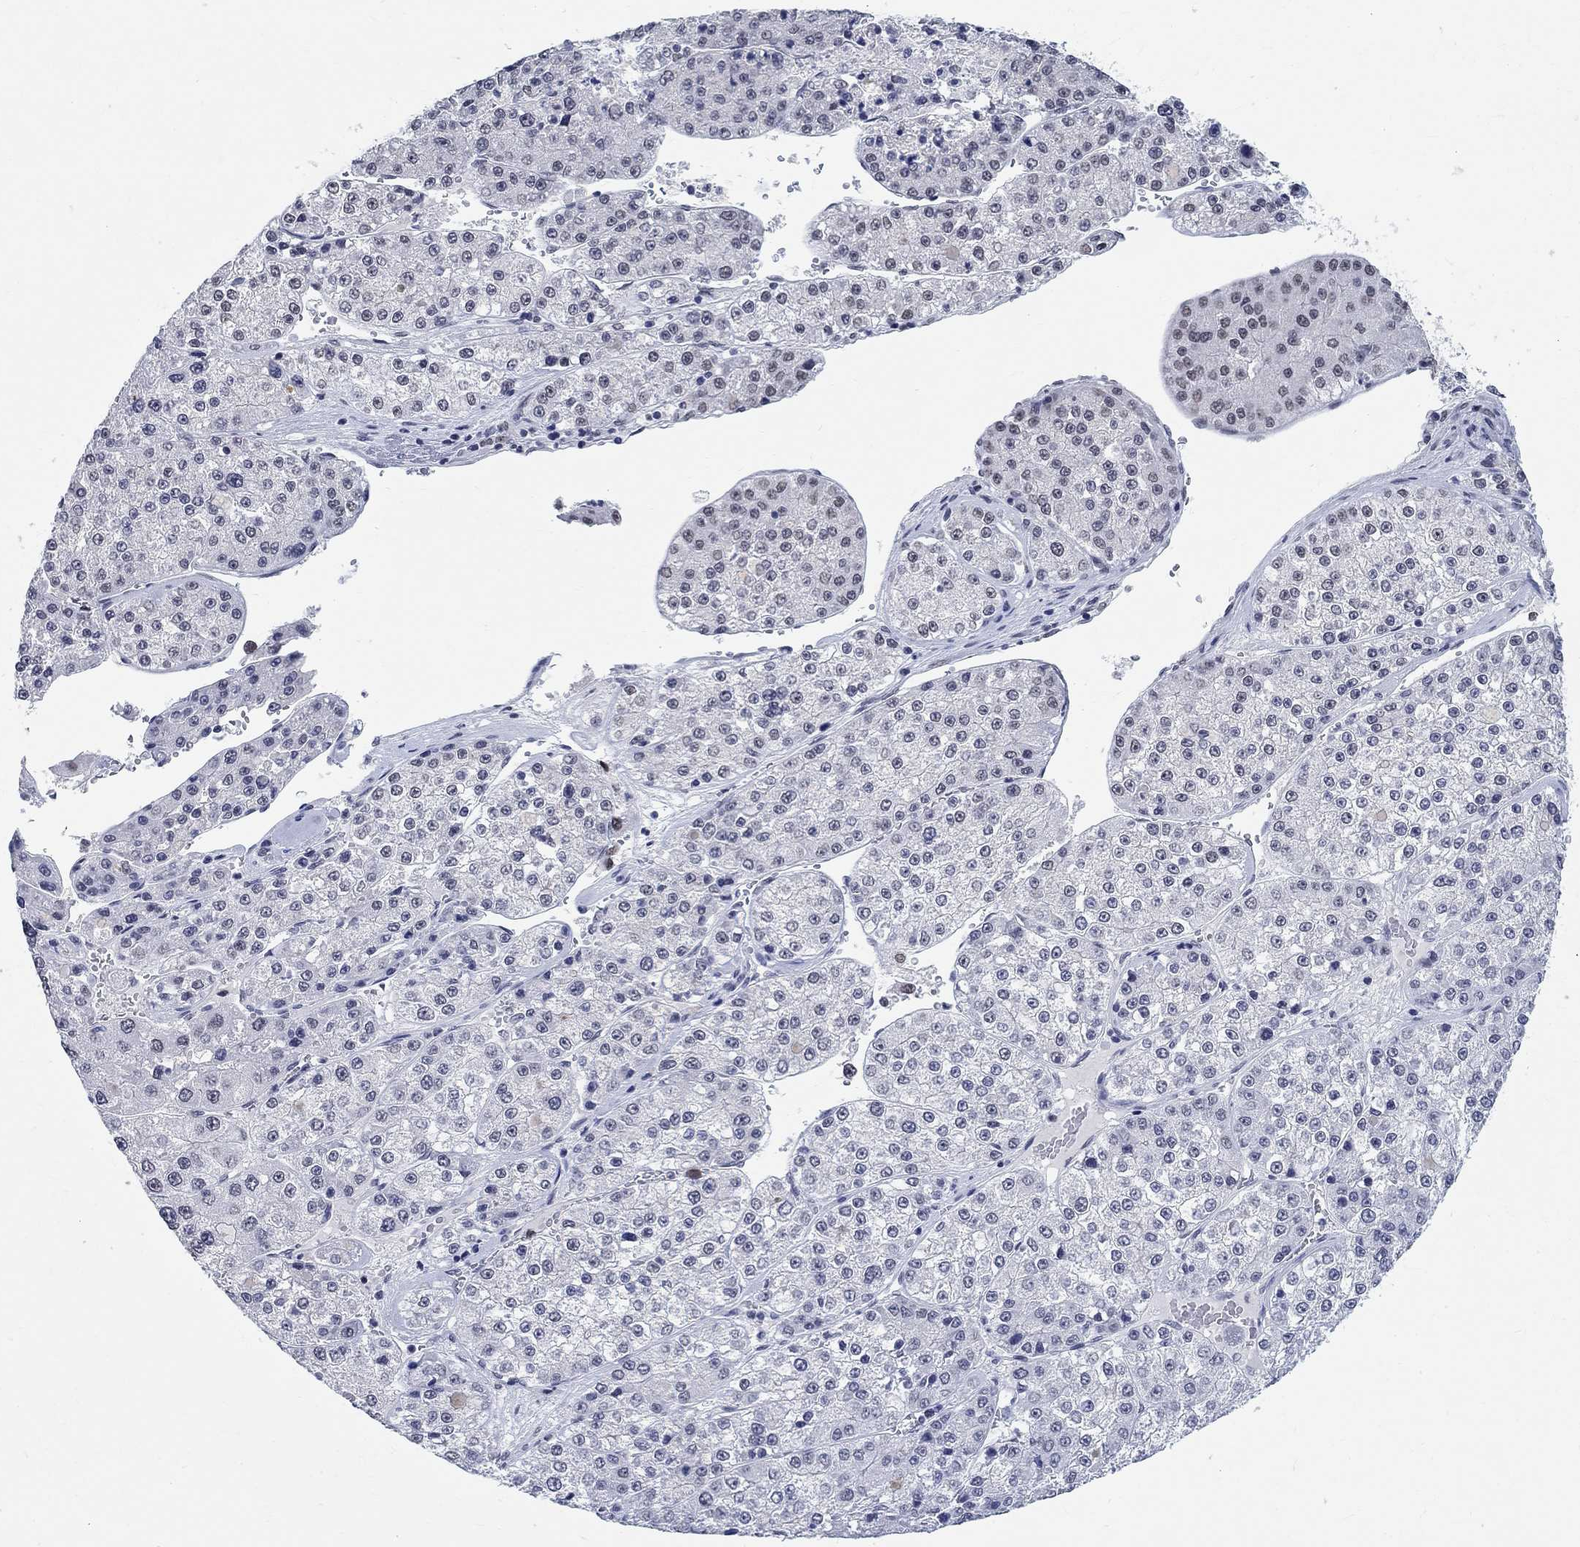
{"staining": {"intensity": "negative", "quantity": "none", "location": "none"}, "tissue": "liver cancer", "cell_type": "Tumor cells", "image_type": "cancer", "snomed": [{"axis": "morphology", "description": "Carcinoma, Hepatocellular, NOS"}, {"axis": "topography", "description": "Liver"}], "caption": "There is no significant expression in tumor cells of liver hepatocellular carcinoma.", "gene": "ANKS1B", "patient": {"sex": "female", "age": 73}}